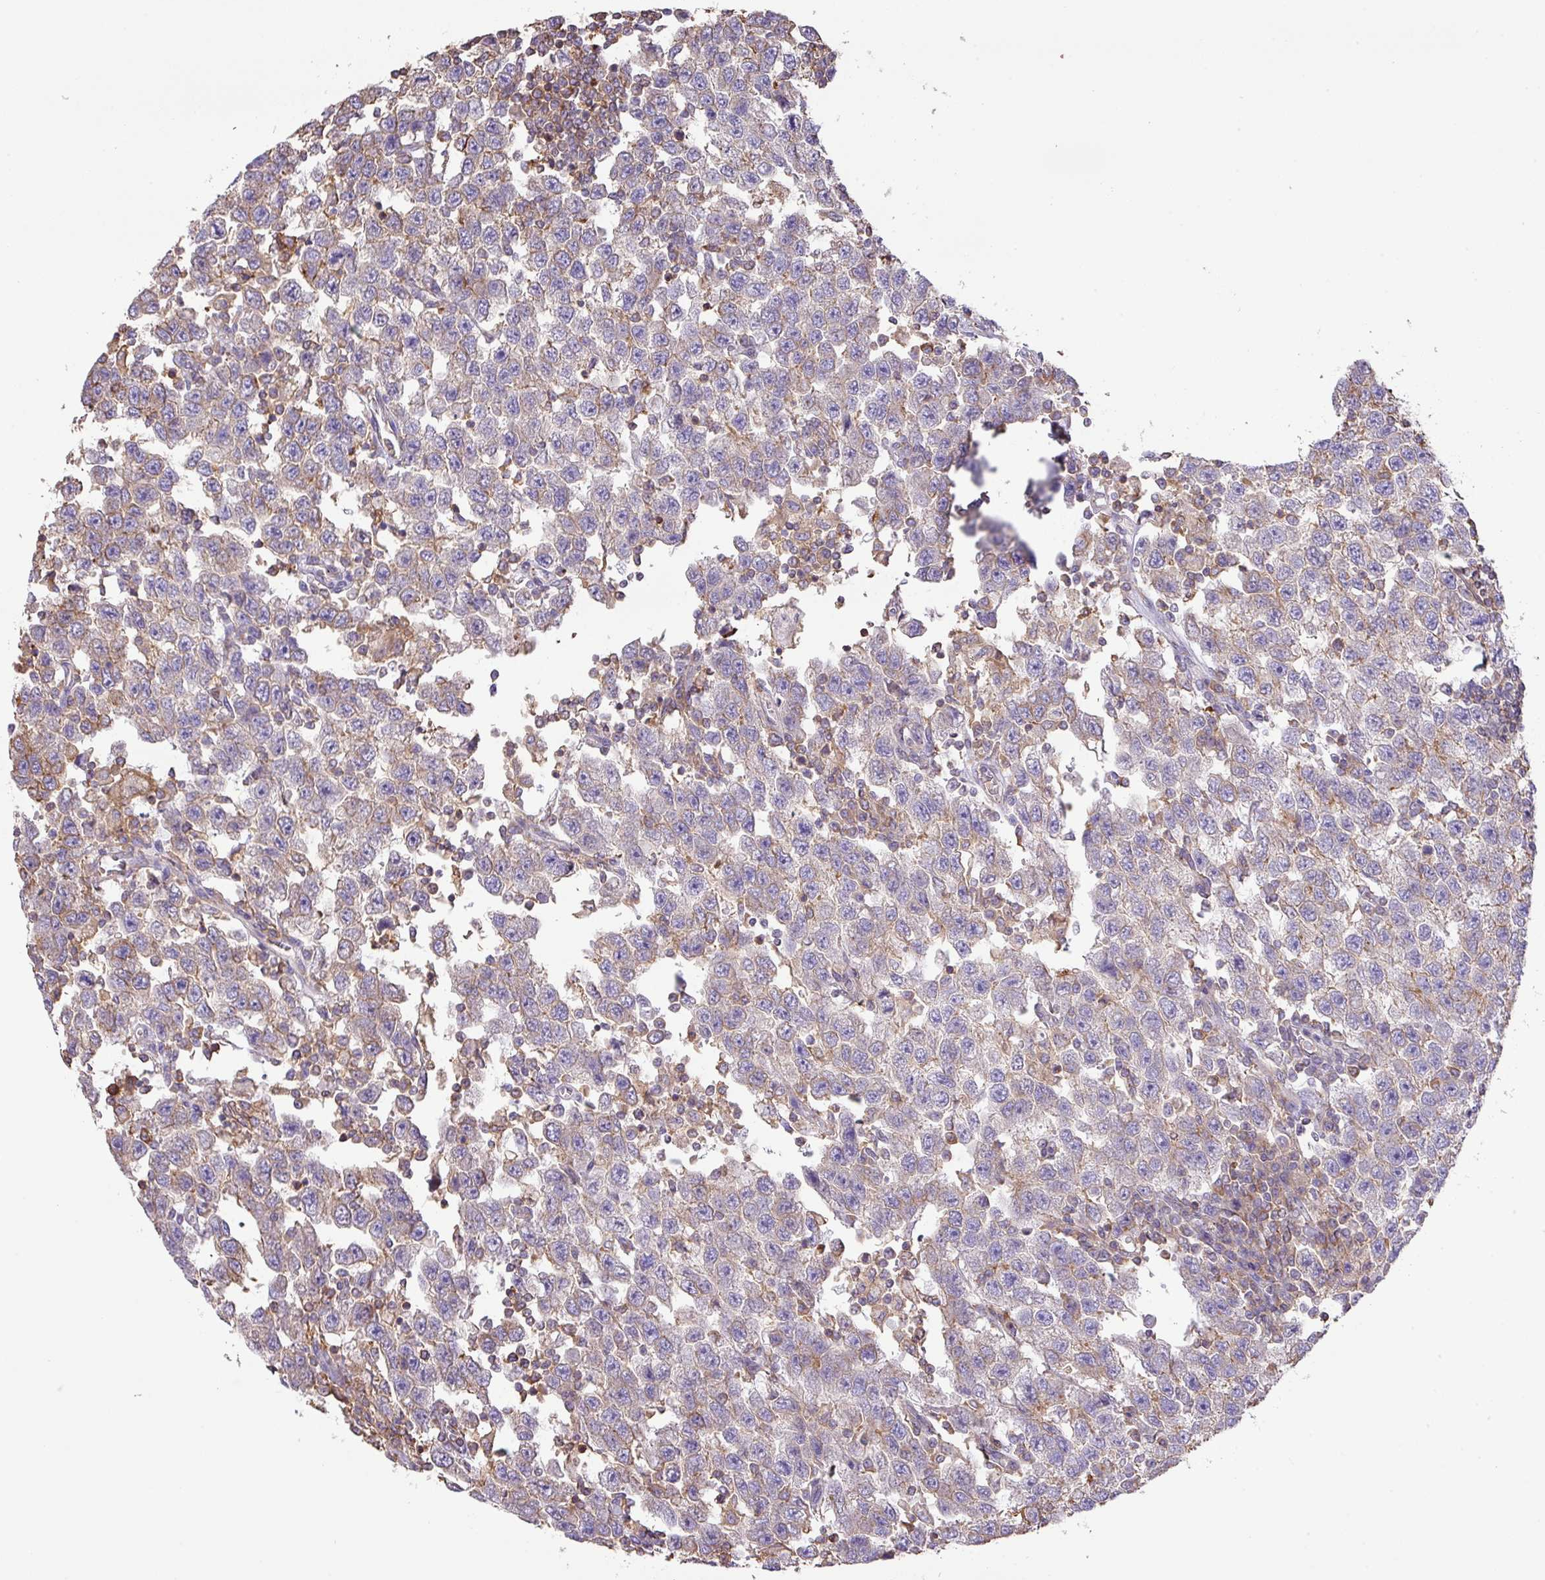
{"staining": {"intensity": "negative", "quantity": "none", "location": "none"}, "tissue": "testis cancer", "cell_type": "Tumor cells", "image_type": "cancer", "snomed": [{"axis": "morphology", "description": "Seminoma, NOS"}, {"axis": "topography", "description": "Testis"}], "caption": "Immunohistochemistry (IHC) of human testis cancer (seminoma) exhibits no positivity in tumor cells.", "gene": "LRRC41", "patient": {"sex": "male", "age": 41}}